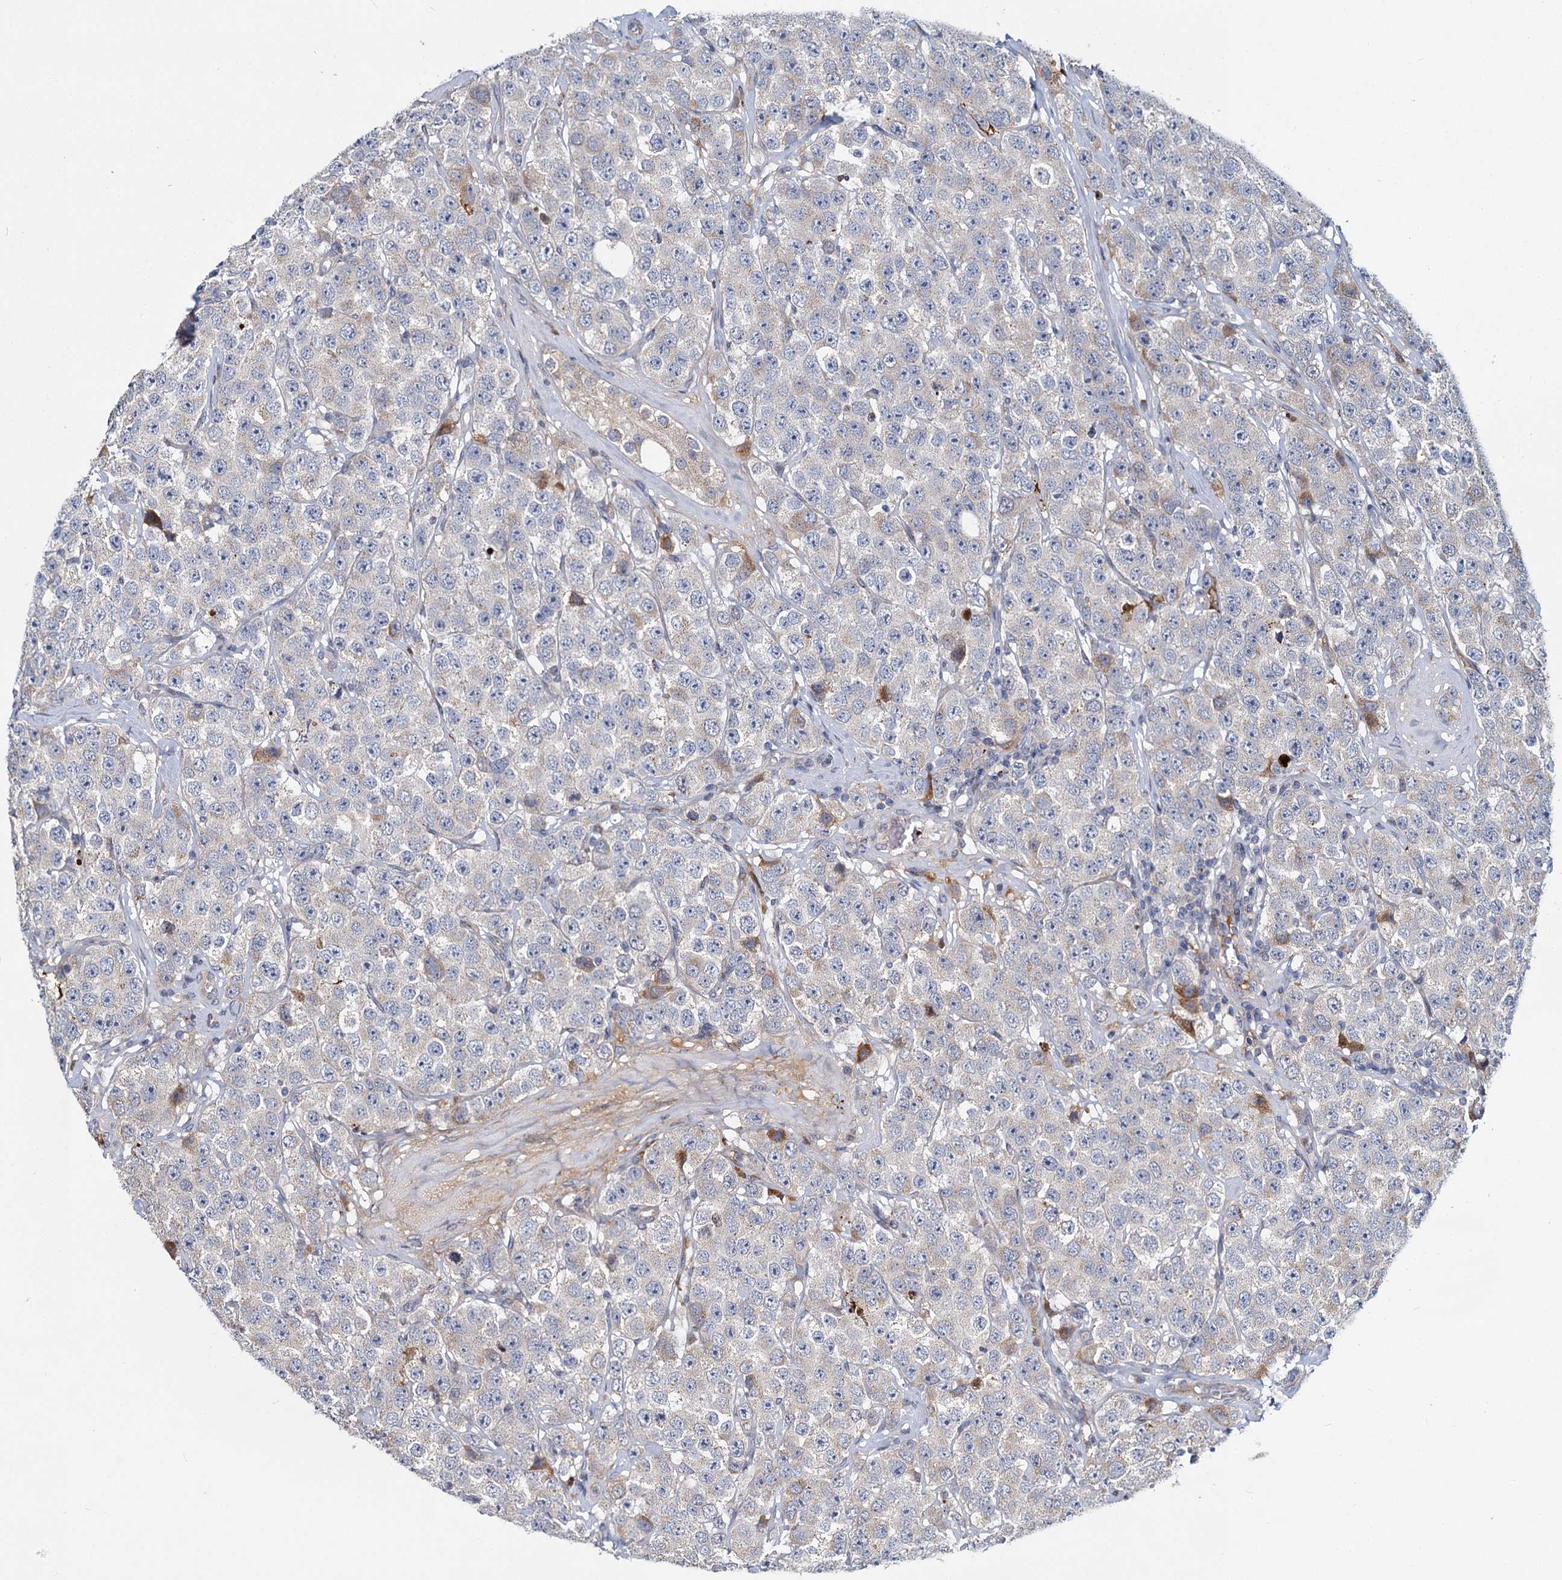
{"staining": {"intensity": "weak", "quantity": "<25%", "location": "cytoplasmic/membranous"}, "tissue": "testis cancer", "cell_type": "Tumor cells", "image_type": "cancer", "snomed": [{"axis": "morphology", "description": "Seminoma, NOS"}, {"axis": "topography", "description": "Testis"}], "caption": "Immunohistochemistry (IHC) of human testis cancer (seminoma) exhibits no positivity in tumor cells.", "gene": "DCUN1D2", "patient": {"sex": "male", "age": 28}}